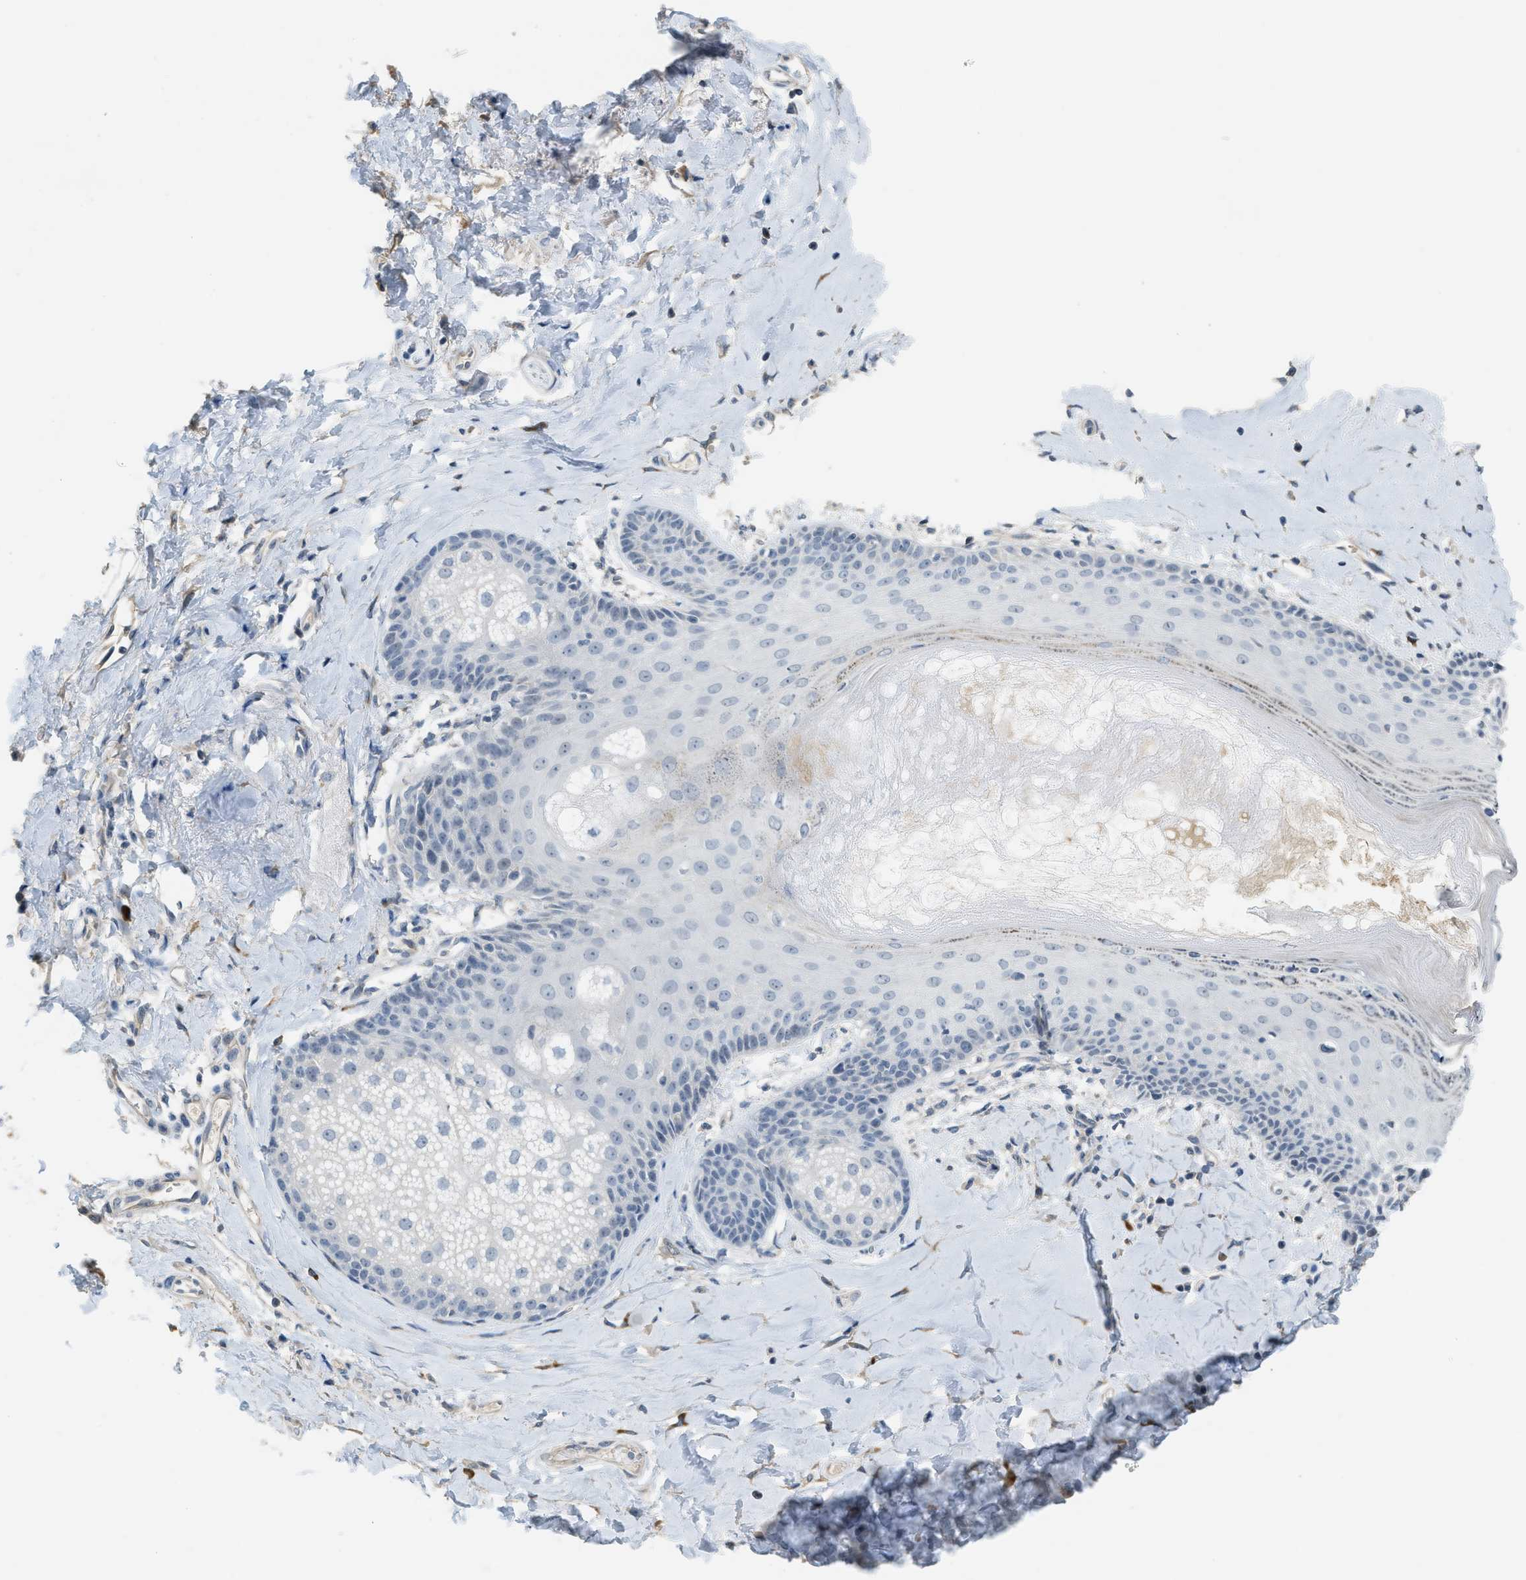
{"staining": {"intensity": "negative", "quantity": "none", "location": "none"}, "tissue": "skin", "cell_type": "Epidermal cells", "image_type": "normal", "snomed": [{"axis": "morphology", "description": "Normal tissue, NOS"}, {"axis": "topography", "description": "Anal"}], "caption": "This is an immunohistochemistry photomicrograph of unremarkable human skin. There is no staining in epidermal cells.", "gene": "TMEM154", "patient": {"sex": "male", "age": 69}}